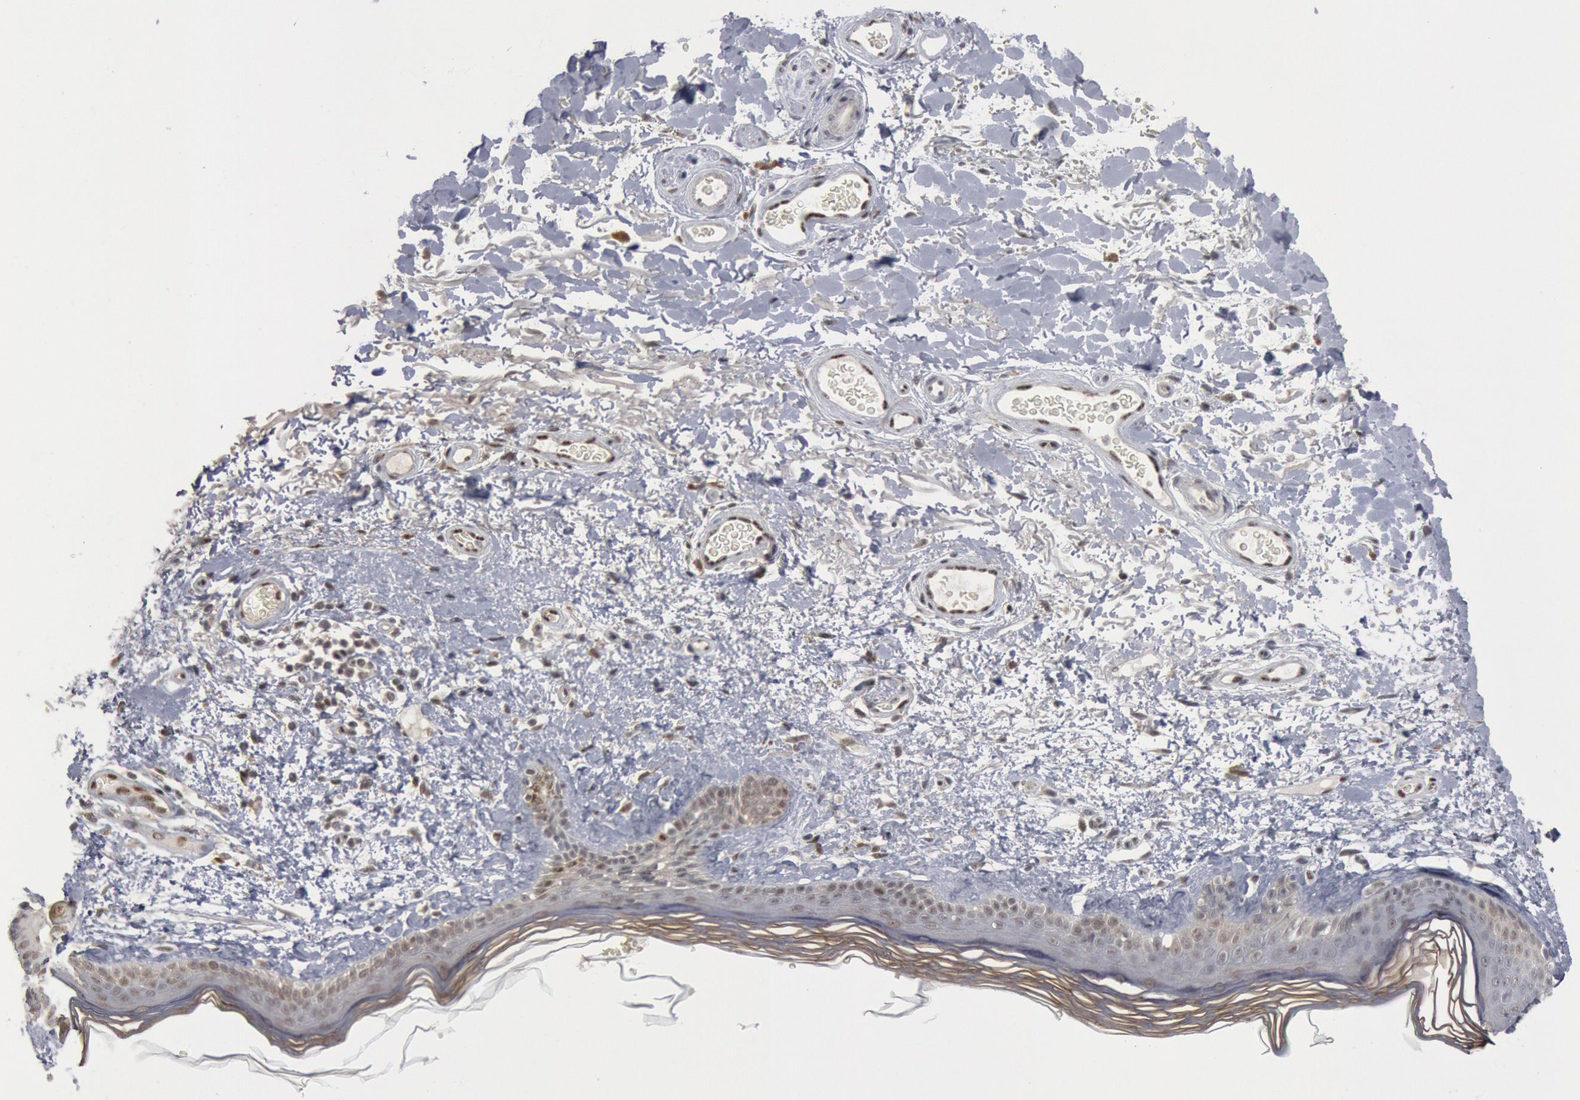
{"staining": {"intensity": "weak", "quantity": ">75%", "location": "cytoplasmic/membranous,nuclear"}, "tissue": "skin", "cell_type": "Fibroblasts", "image_type": "normal", "snomed": [{"axis": "morphology", "description": "Normal tissue, NOS"}, {"axis": "topography", "description": "Skin"}], "caption": "Skin stained for a protein (brown) shows weak cytoplasmic/membranous,nuclear positive staining in approximately >75% of fibroblasts.", "gene": "FOXO1", "patient": {"sex": "male", "age": 63}}